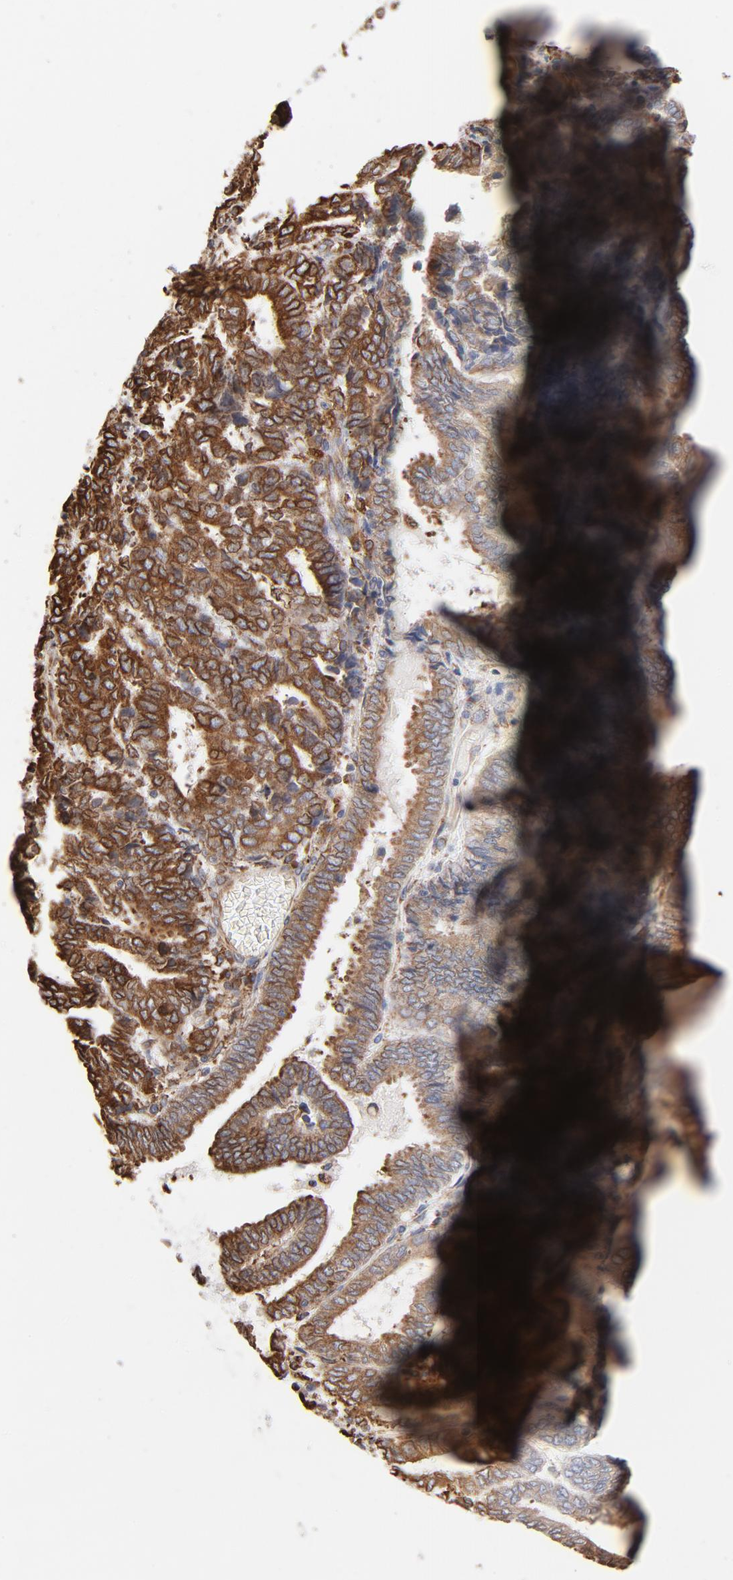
{"staining": {"intensity": "strong", "quantity": ">75%", "location": "cytoplasmic/membranous"}, "tissue": "endometrial cancer", "cell_type": "Tumor cells", "image_type": "cancer", "snomed": [{"axis": "morphology", "description": "Adenocarcinoma, NOS"}, {"axis": "topography", "description": "Uterus"}], "caption": "Endometrial cancer tissue exhibits strong cytoplasmic/membranous expression in approximately >75% of tumor cells, visualized by immunohistochemistry. The protein is stained brown, and the nuclei are stained in blue (DAB IHC with brightfield microscopy, high magnification).", "gene": "CANX", "patient": {"sex": "female", "age": 83}}